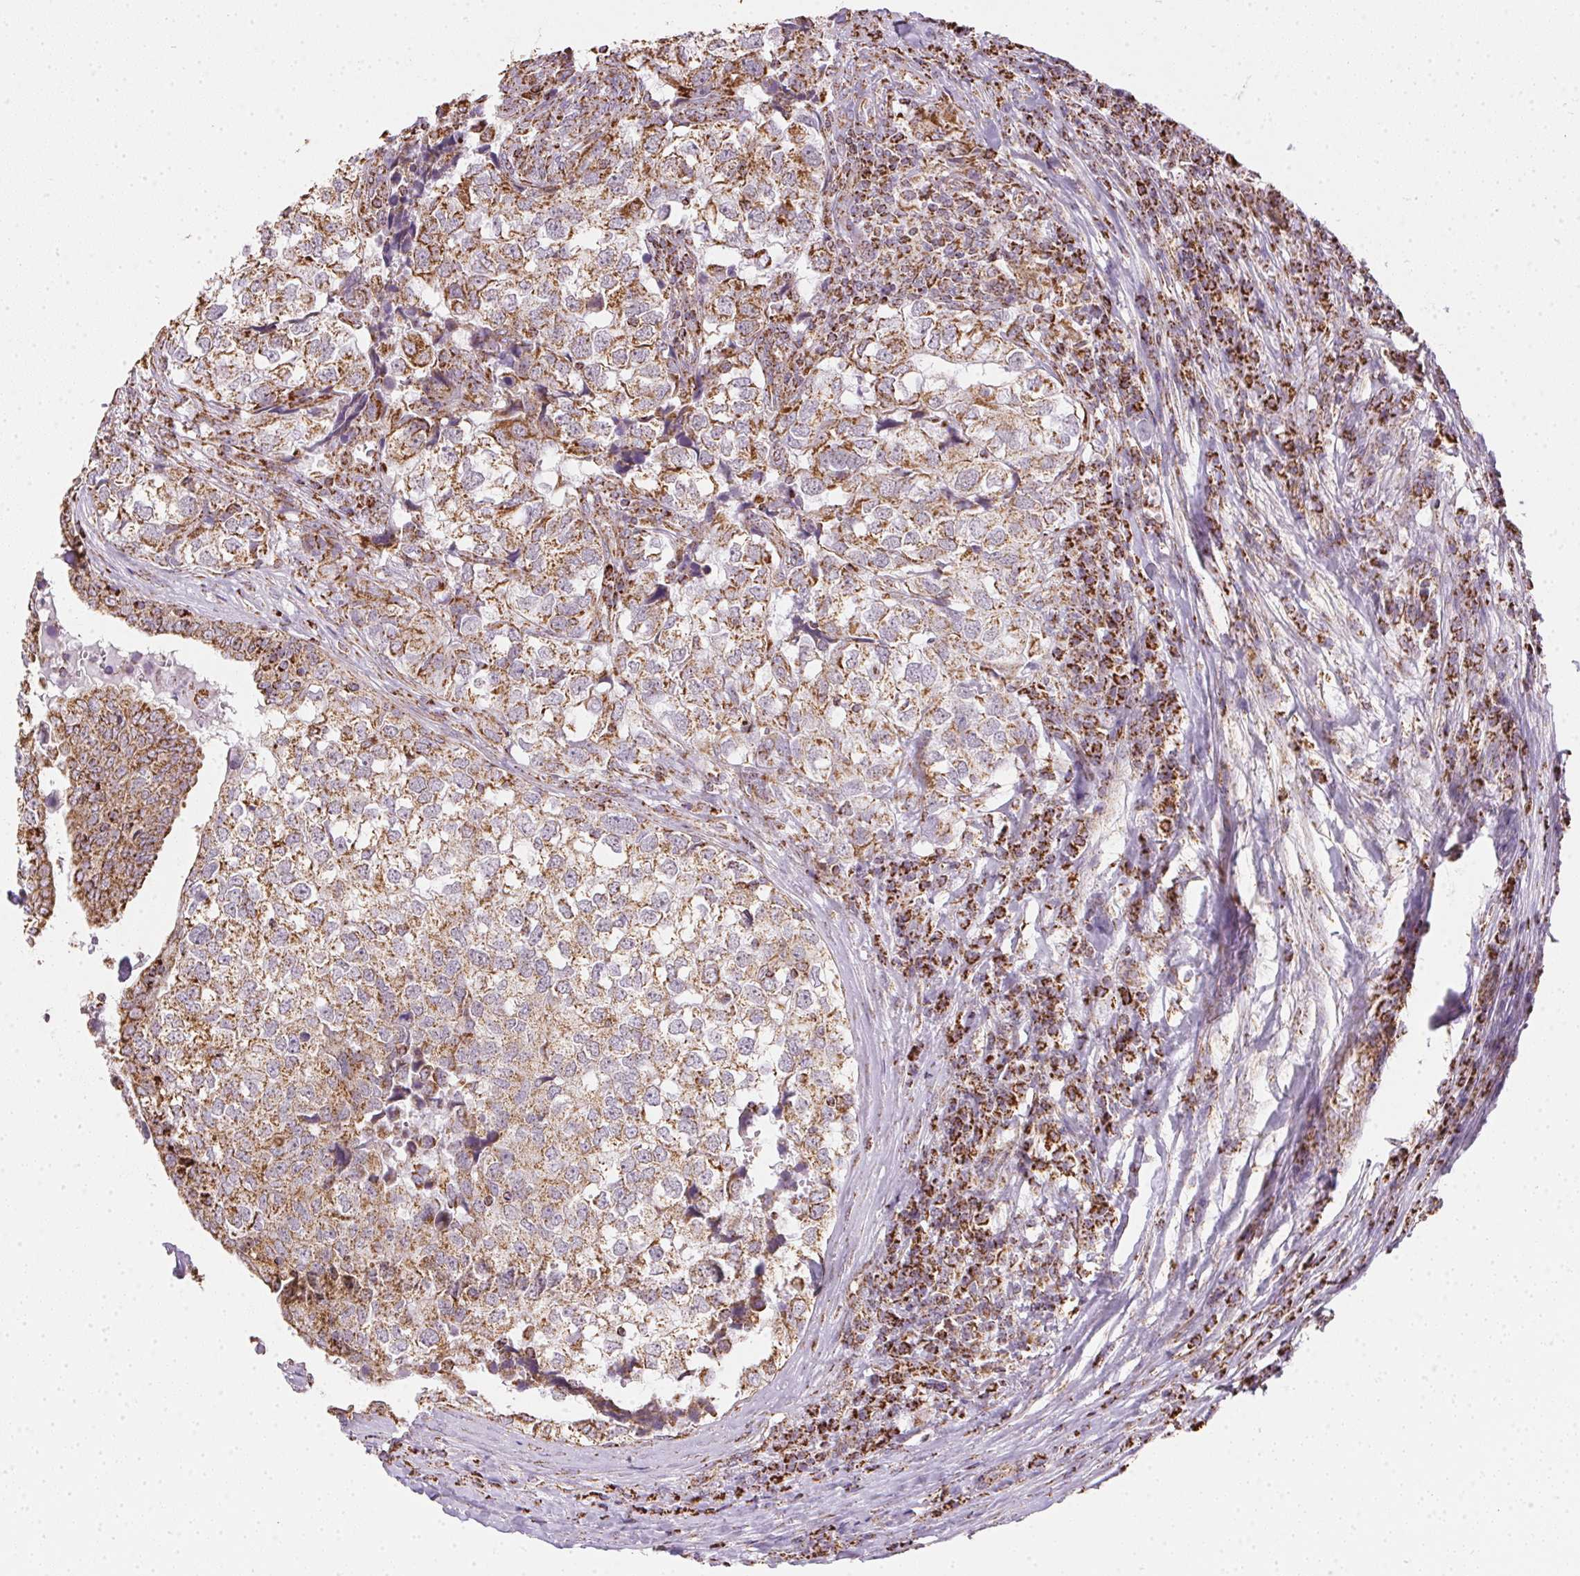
{"staining": {"intensity": "moderate", "quantity": ">75%", "location": "cytoplasmic/membranous"}, "tissue": "breast cancer", "cell_type": "Tumor cells", "image_type": "cancer", "snomed": [{"axis": "morphology", "description": "Duct carcinoma"}, {"axis": "topography", "description": "Breast"}], "caption": "High-power microscopy captured an immunohistochemistry photomicrograph of invasive ductal carcinoma (breast), revealing moderate cytoplasmic/membranous staining in about >75% of tumor cells.", "gene": "MAPK11", "patient": {"sex": "female", "age": 30}}